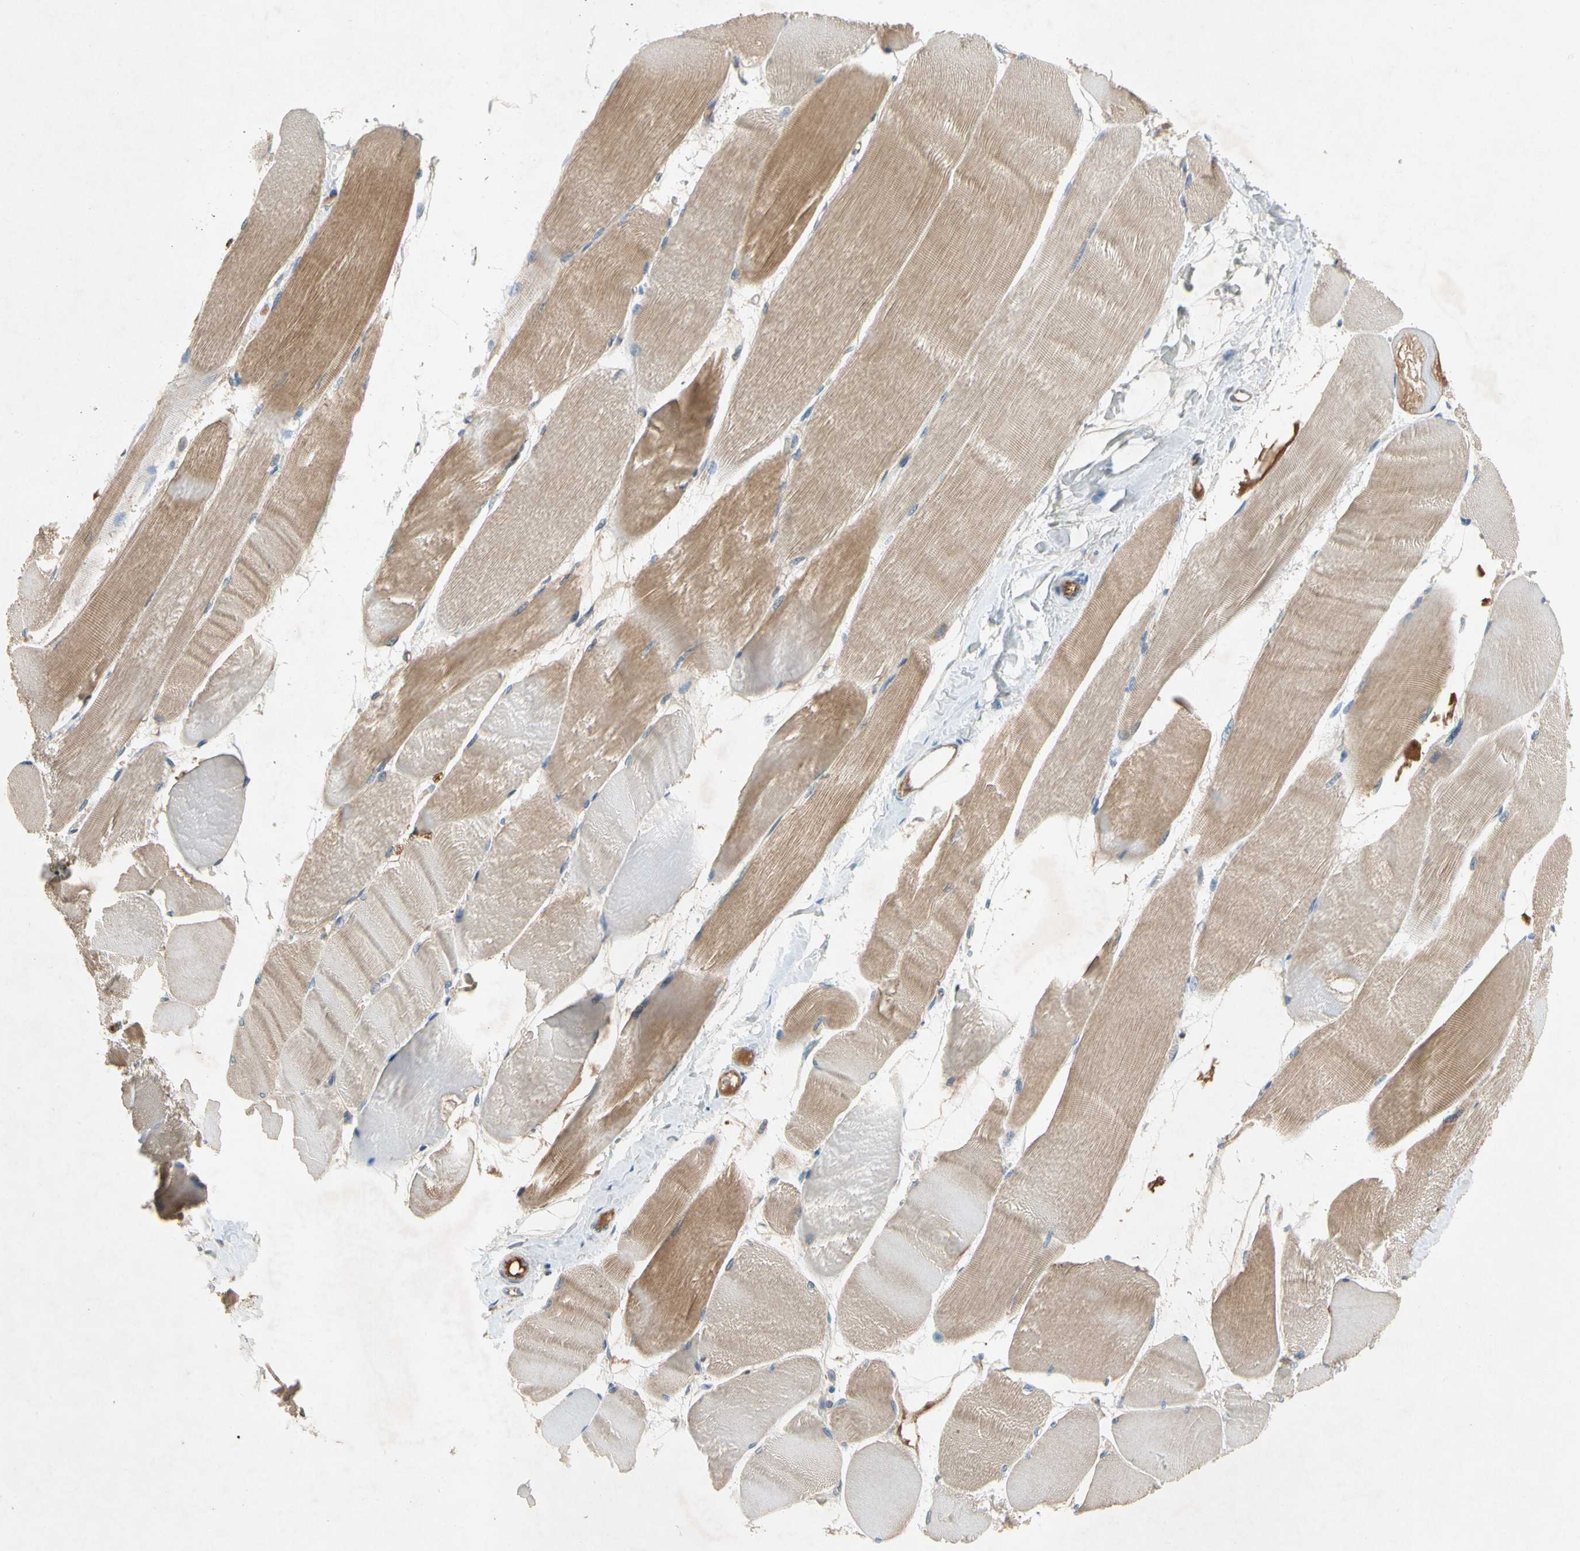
{"staining": {"intensity": "moderate", "quantity": ">75%", "location": "cytoplasmic/membranous"}, "tissue": "skeletal muscle", "cell_type": "Myocytes", "image_type": "normal", "snomed": [{"axis": "morphology", "description": "Normal tissue, NOS"}, {"axis": "morphology", "description": "Squamous cell carcinoma, NOS"}, {"axis": "topography", "description": "Skeletal muscle"}], "caption": "High-power microscopy captured an immunohistochemistry histopathology image of benign skeletal muscle, revealing moderate cytoplasmic/membranous positivity in approximately >75% of myocytes.", "gene": "NDFIP2", "patient": {"sex": "male", "age": 51}}